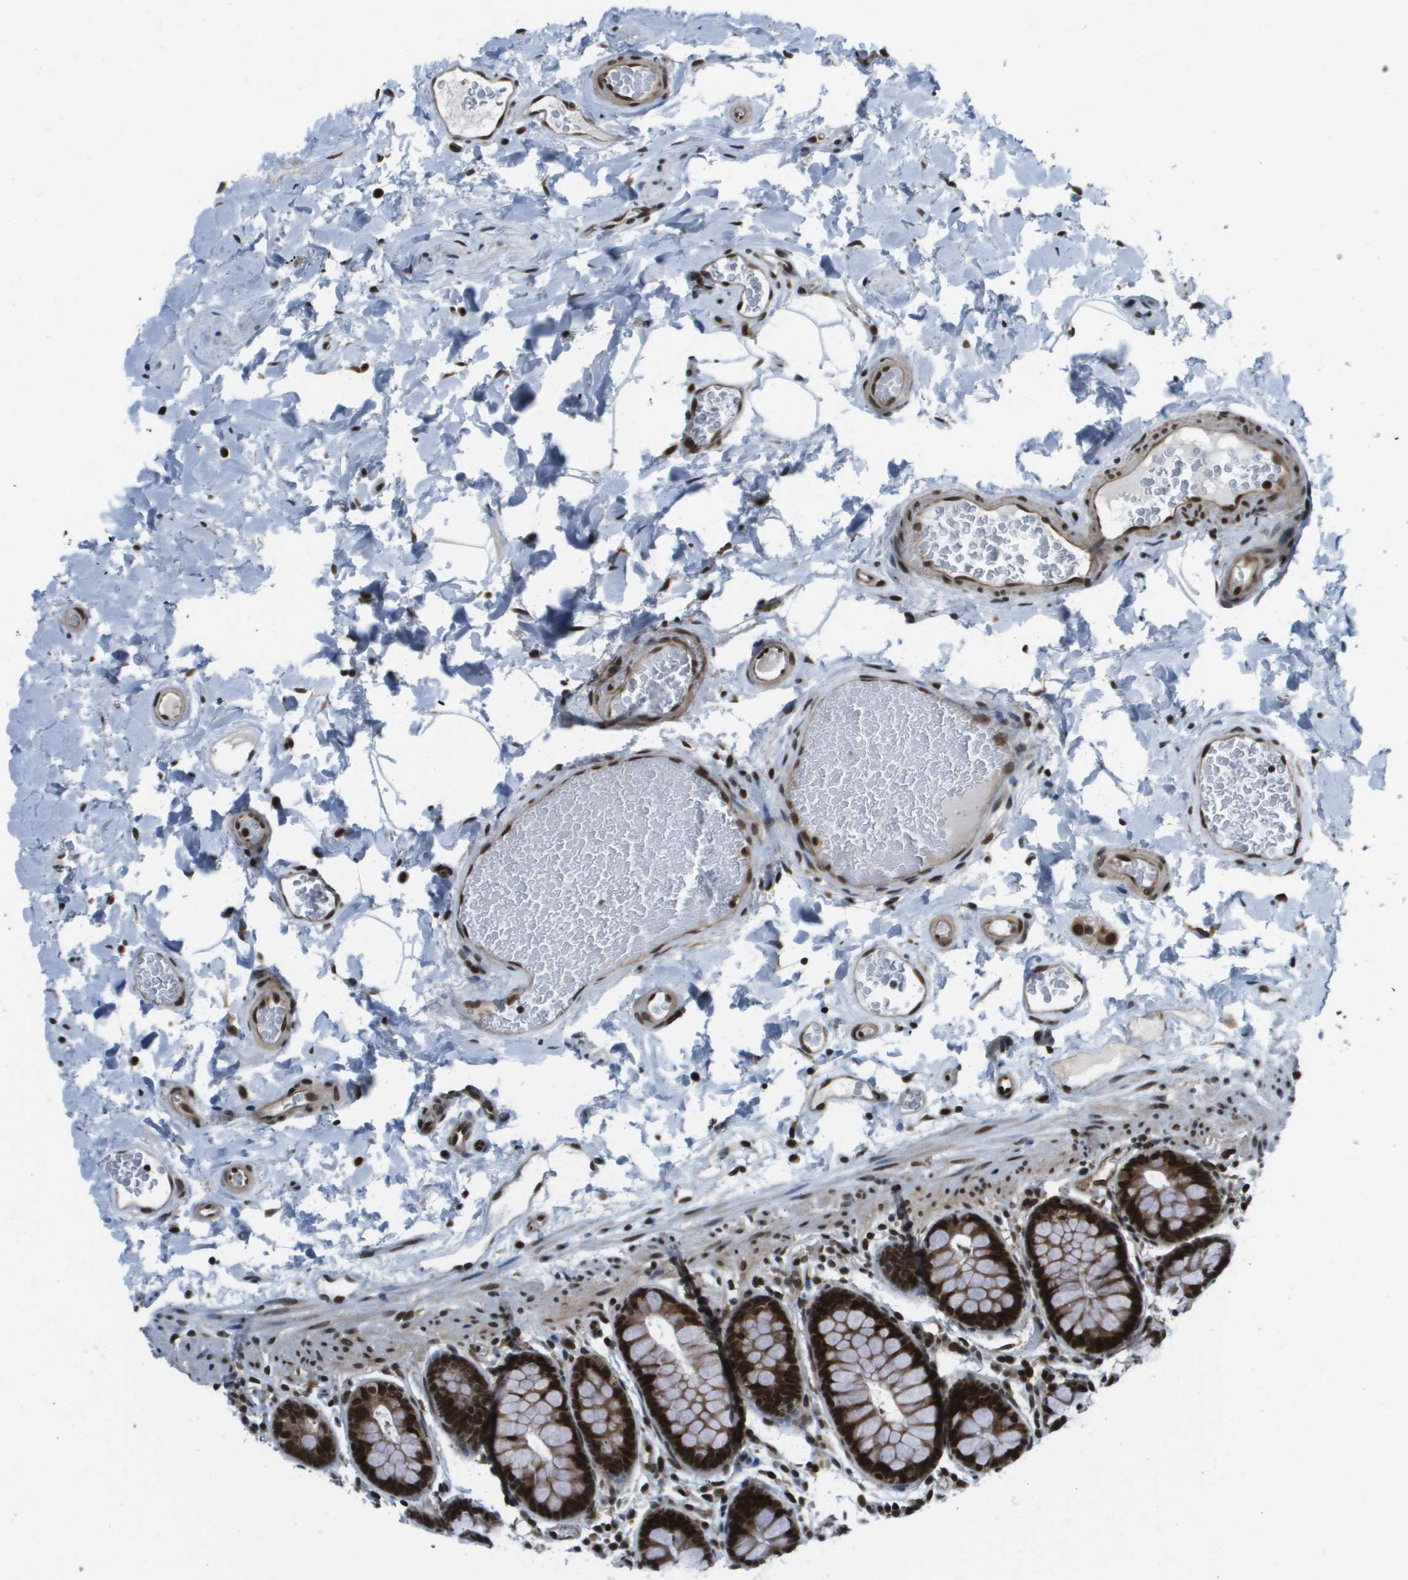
{"staining": {"intensity": "strong", "quantity": ">75%", "location": "nuclear"}, "tissue": "colon", "cell_type": "Endothelial cells", "image_type": "normal", "snomed": [{"axis": "morphology", "description": "Normal tissue, NOS"}, {"axis": "topography", "description": "Colon"}], "caption": "This is an image of IHC staining of normal colon, which shows strong expression in the nuclear of endothelial cells.", "gene": "RECQL4", "patient": {"sex": "female", "age": 80}}